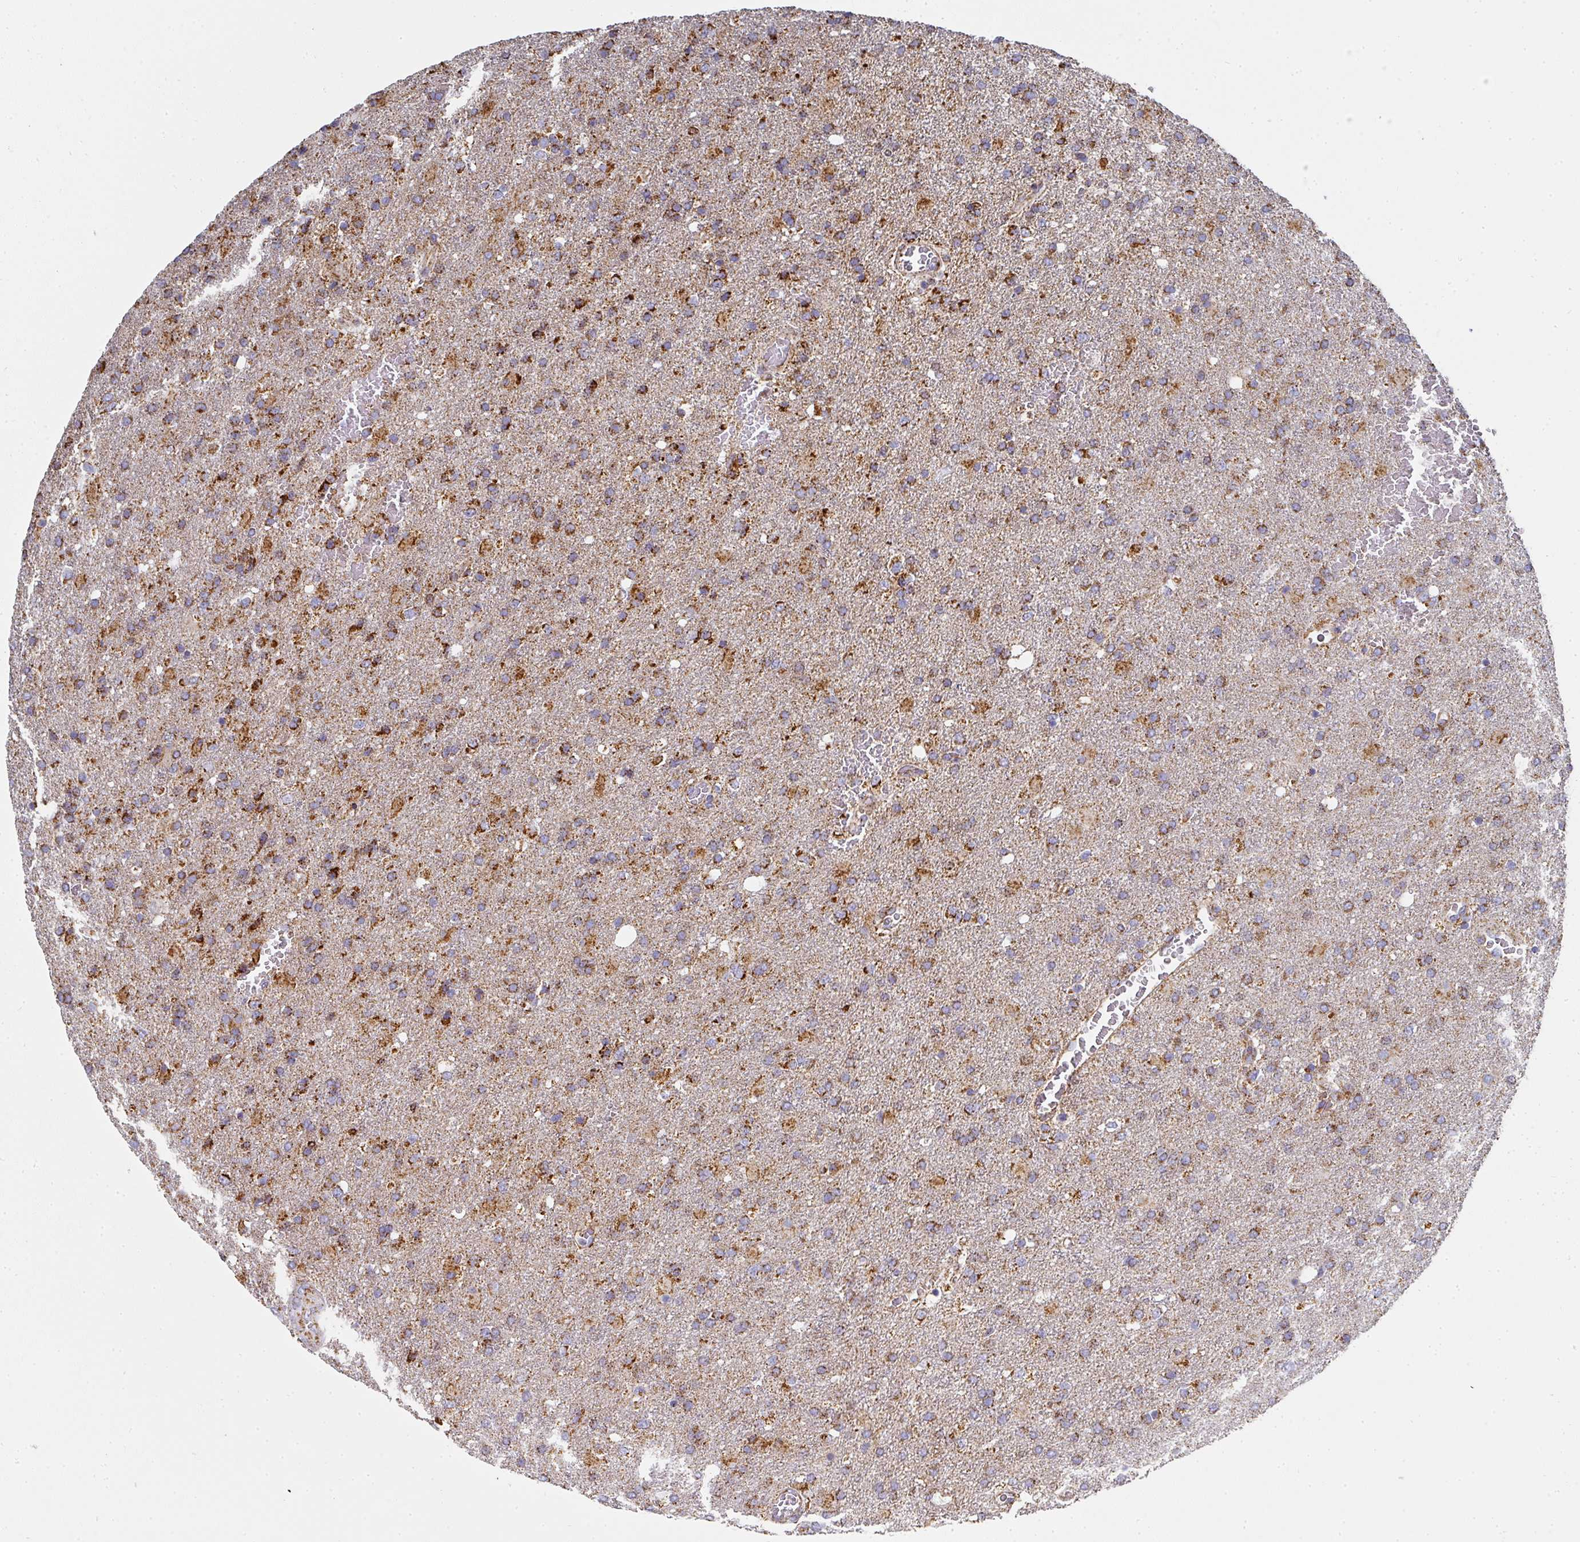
{"staining": {"intensity": "strong", "quantity": "25%-75%", "location": "cytoplasmic/membranous"}, "tissue": "glioma", "cell_type": "Tumor cells", "image_type": "cancer", "snomed": [{"axis": "morphology", "description": "Glioma, malignant, High grade"}, {"axis": "topography", "description": "Brain"}], "caption": "About 25%-75% of tumor cells in human malignant high-grade glioma show strong cytoplasmic/membranous protein staining as visualized by brown immunohistochemical staining.", "gene": "UQCRFS1", "patient": {"sex": "female", "age": 74}}